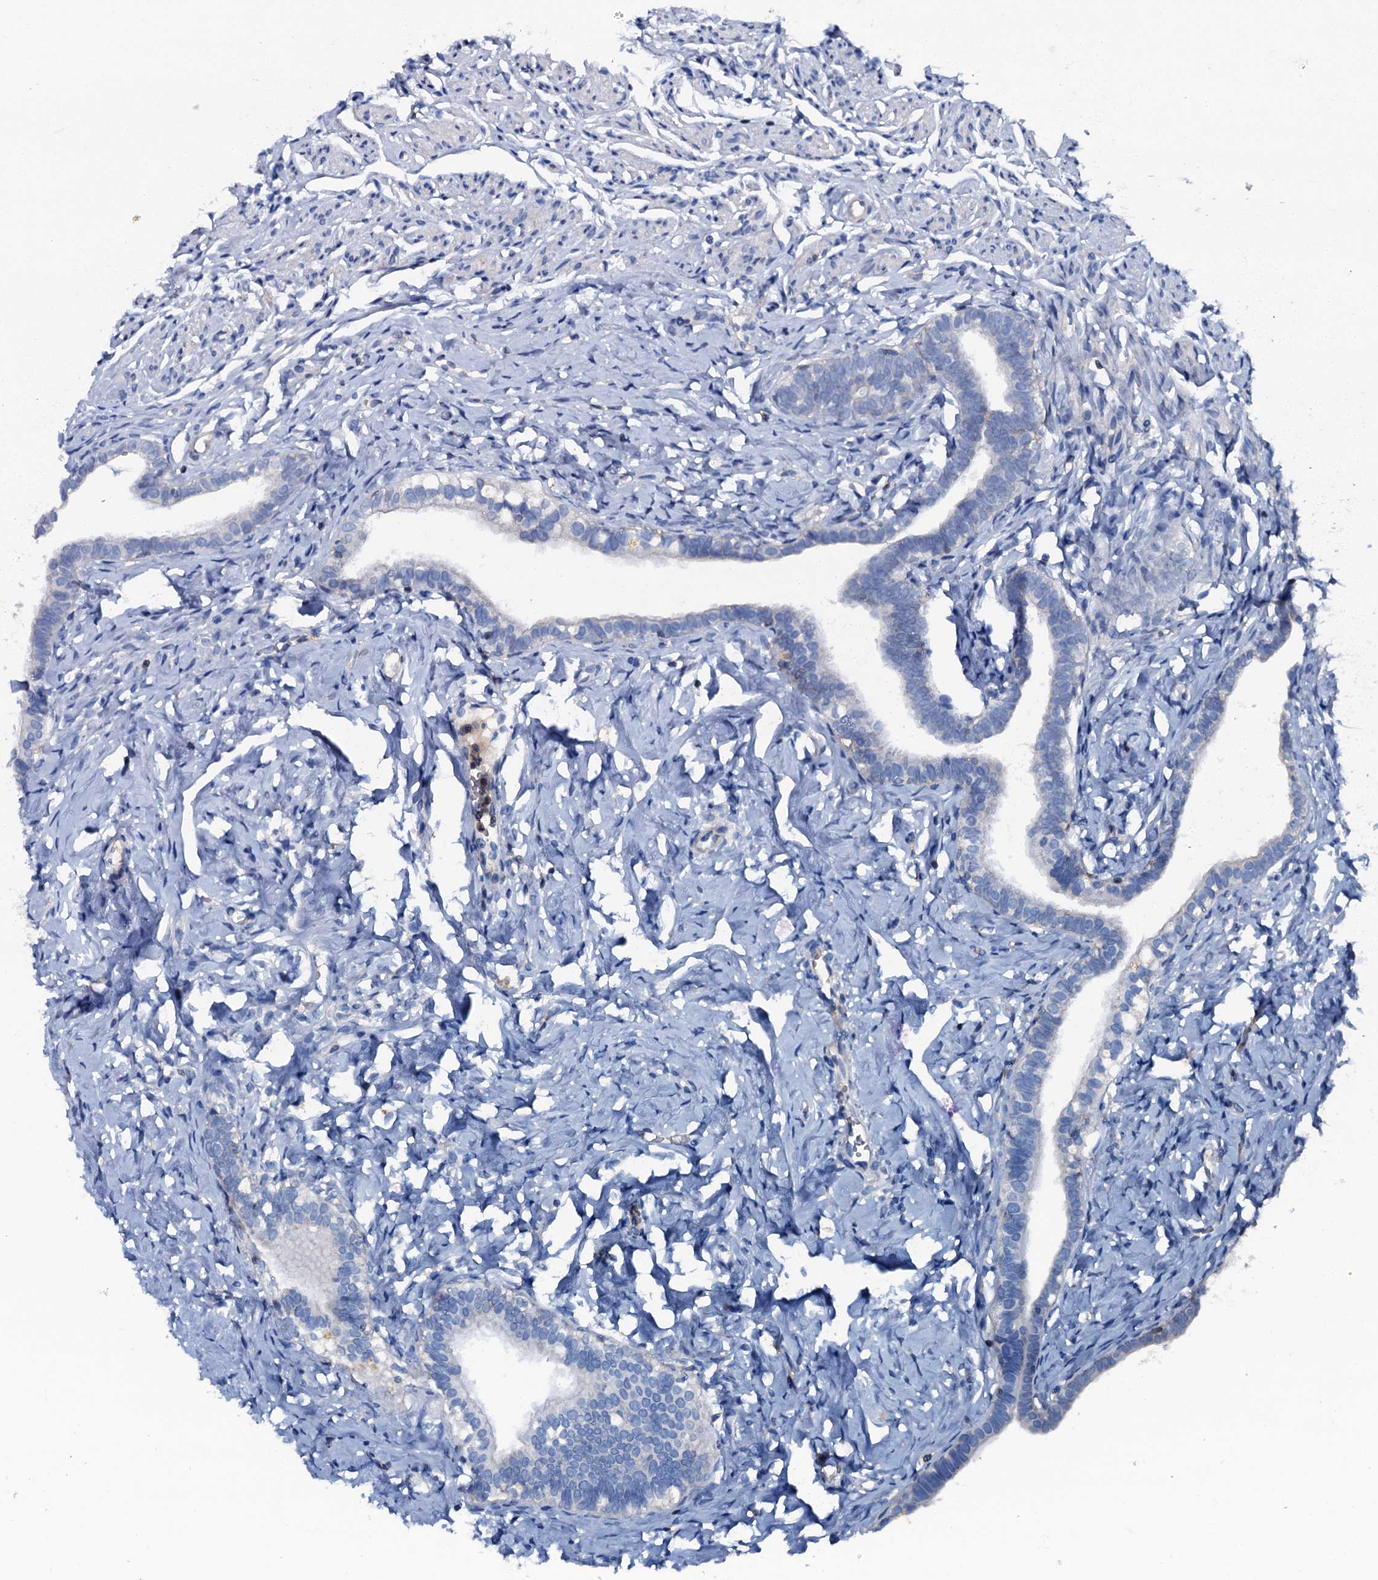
{"staining": {"intensity": "moderate", "quantity": "<25%", "location": "cytoplasmic/membranous"}, "tissue": "fallopian tube", "cell_type": "Glandular cells", "image_type": "normal", "snomed": [{"axis": "morphology", "description": "Normal tissue, NOS"}, {"axis": "topography", "description": "Fallopian tube"}], "caption": "Fallopian tube stained for a protein (brown) shows moderate cytoplasmic/membranous positive expression in about <25% of glandular cells.", "gene": "MS4A4E", "patient": {"sex": "female", "age": 66}}